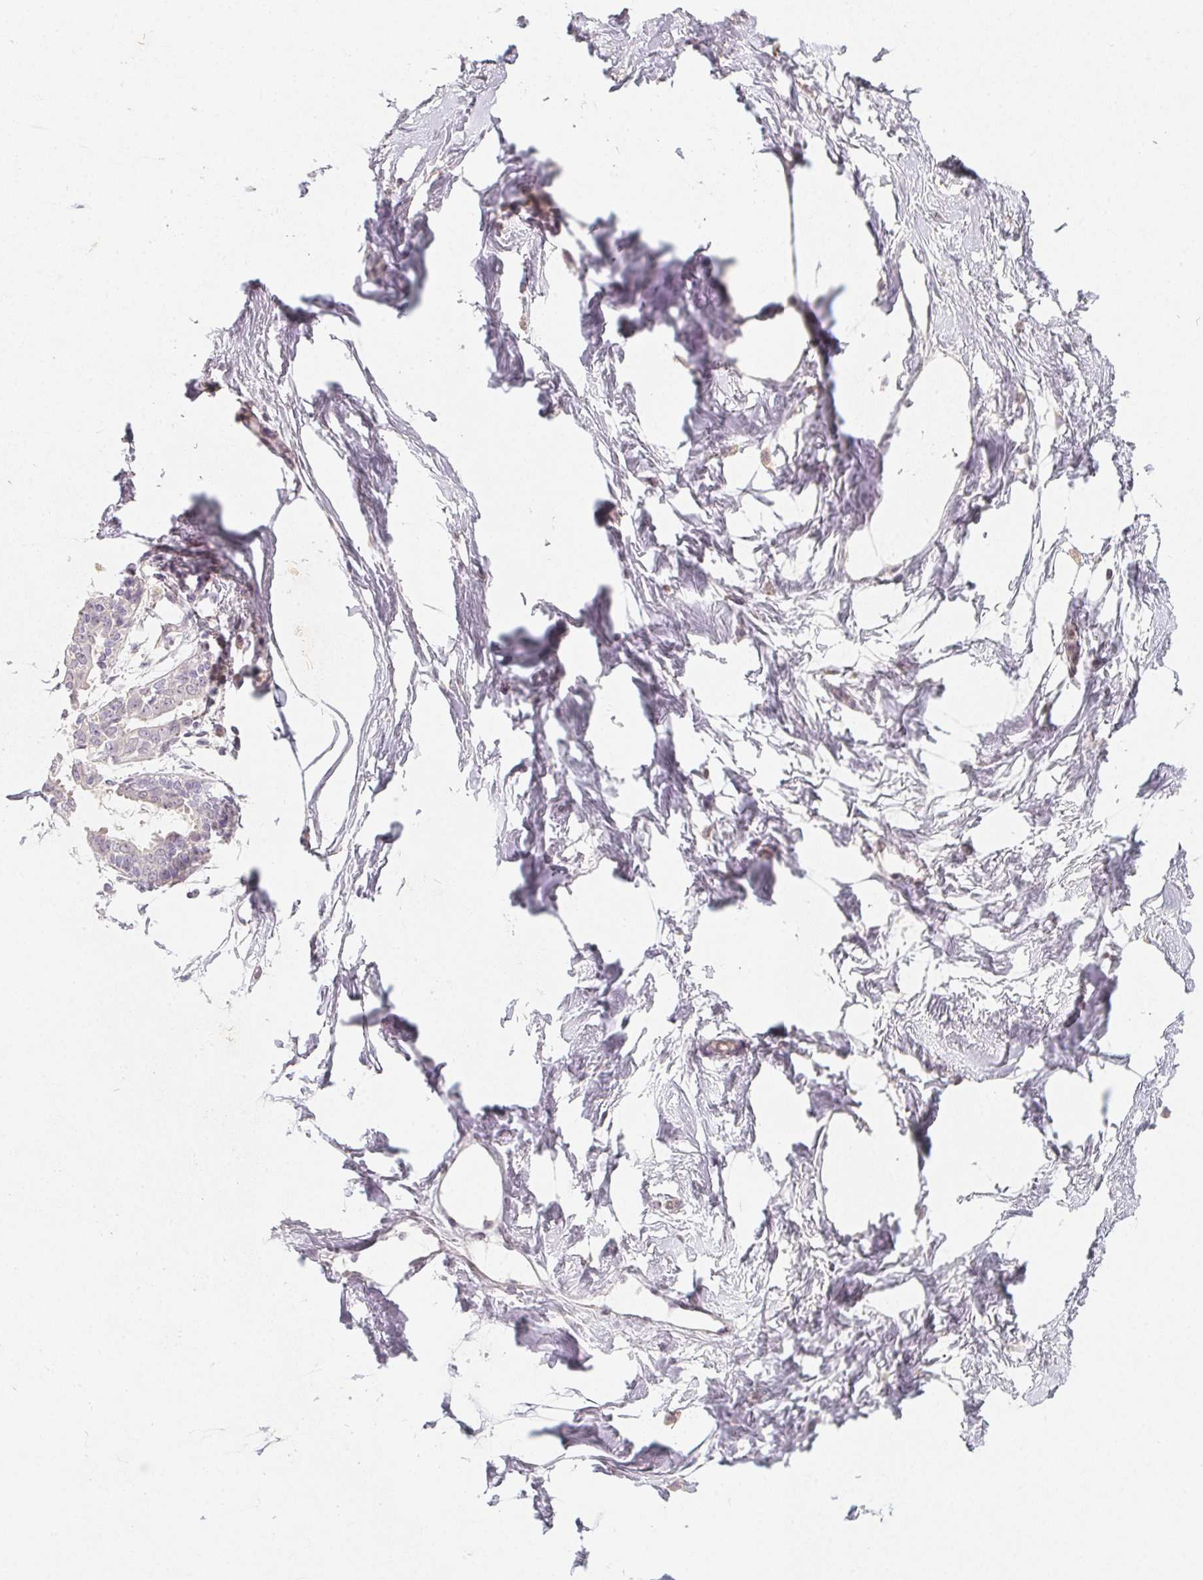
{"staining": {"intensity": "negative", "quantity": "none", "location": "none"}, "tissue": "breast", "cell_type": "Adipocytes", "image_type": "normal", "snomed": [{"axis": "morphology", "description": "Normal tissue, NOS"}, {"axis": "topography", "description": "Breast"}], "caption": "This is an immunohistochemistry (IHC) micrograph of normal human breast. There is no positivity in adipocytes.", "gene": "SOAT1", "patient": {"sex": "female", "age": 45}}